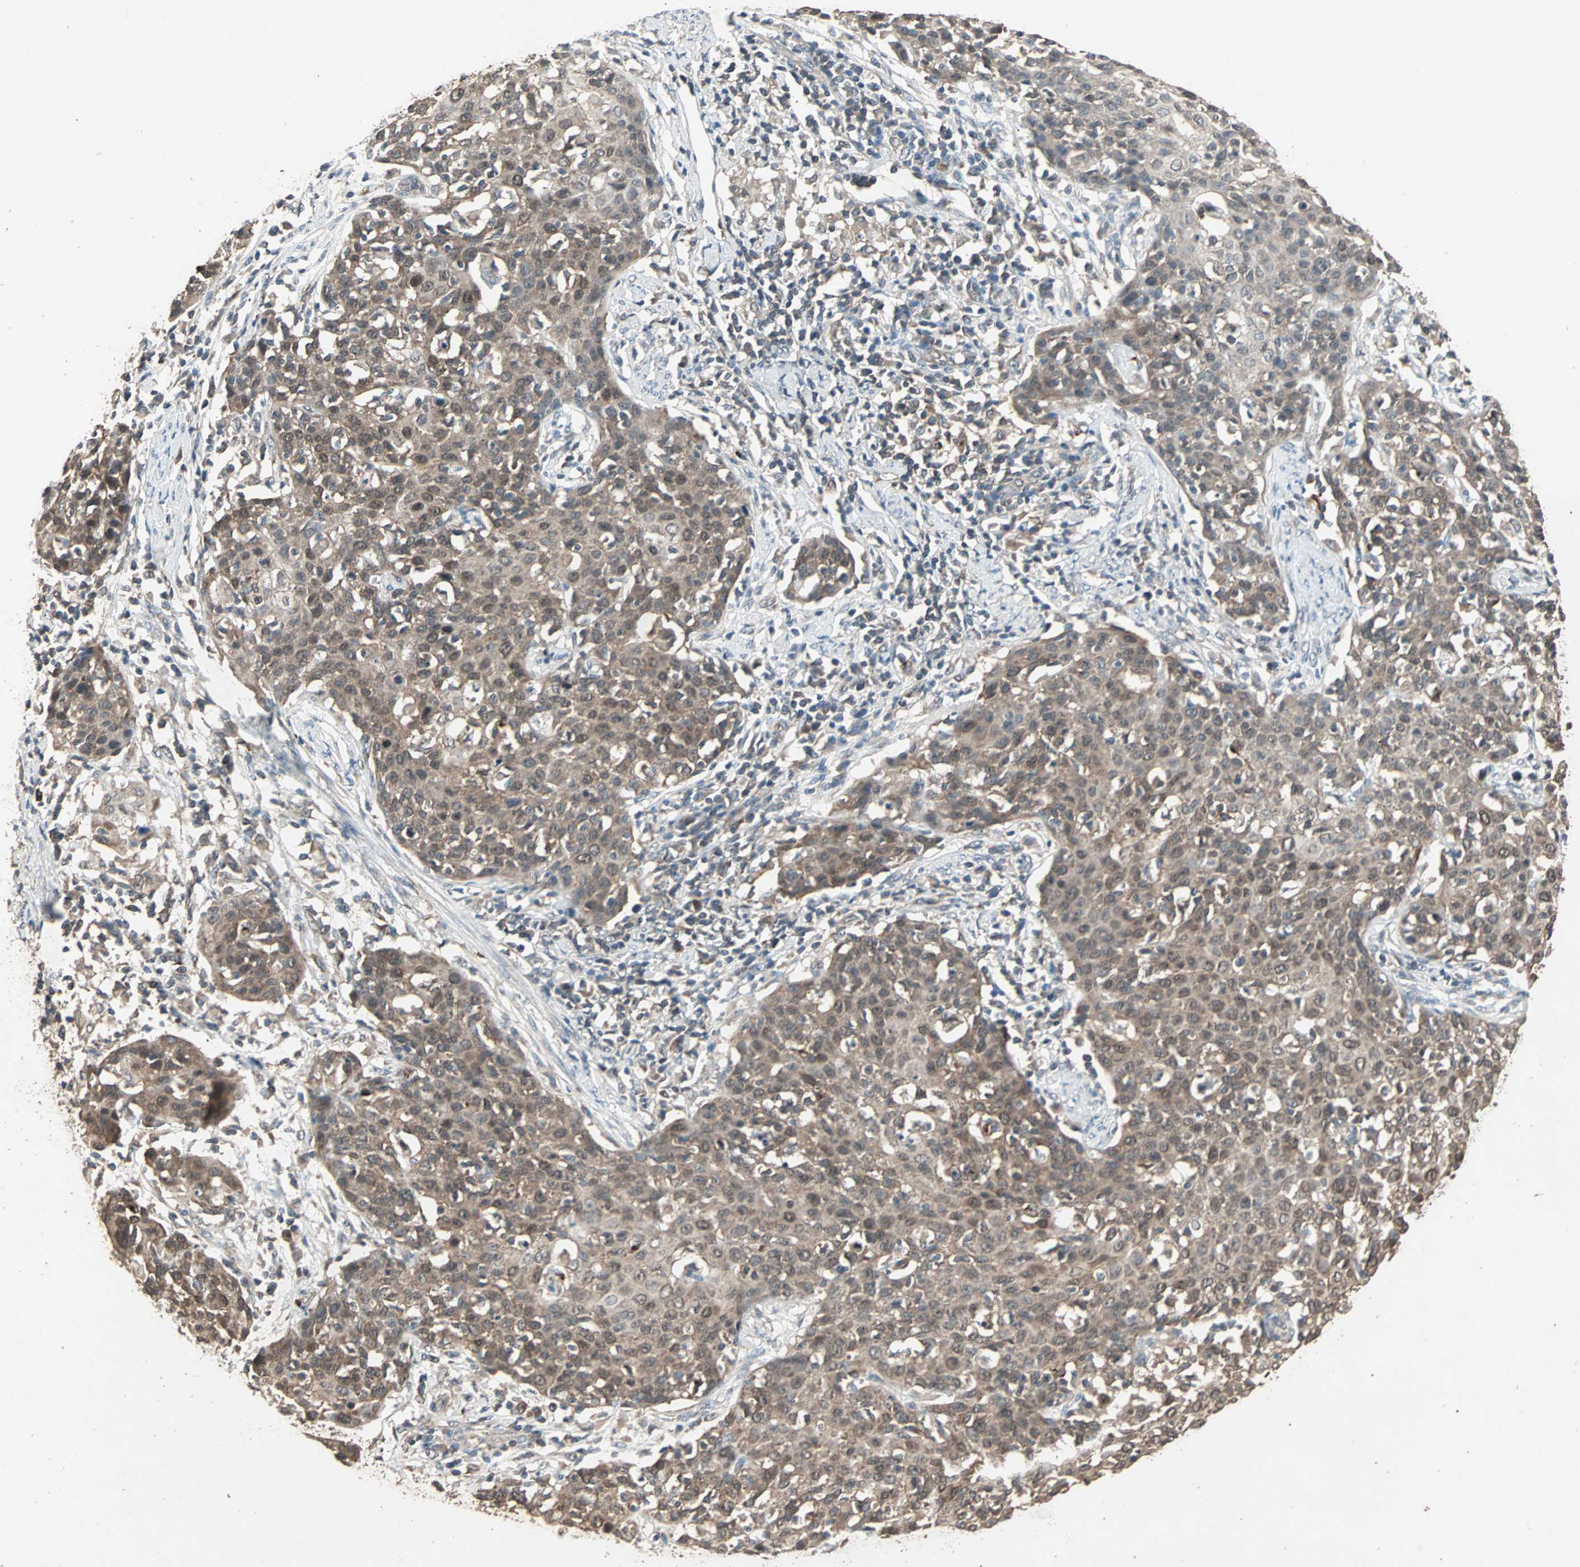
{"staining": {"intensity": "moderate", "quantity": ">75%", "location": "cytoplasmic/membranous"}, "tissue": "cervical cancer", "cell_type": "Tumor cells", "image_type": "cancer", "snomed": [{"axis": "morphology", "description": "Squamous cell carcinoma, NOS"}, {"axis": "topography", "description": "Cervix"}], "caption": "Immunohistochemistry (IHC) of cervical squamous cell carcinoma reveals medium levels of moderate cytoplasmic/membranous positivity in about >75% of tumor cells.", "gene": "UBAC1", "patient": {"sex": "female", "age": 38}}